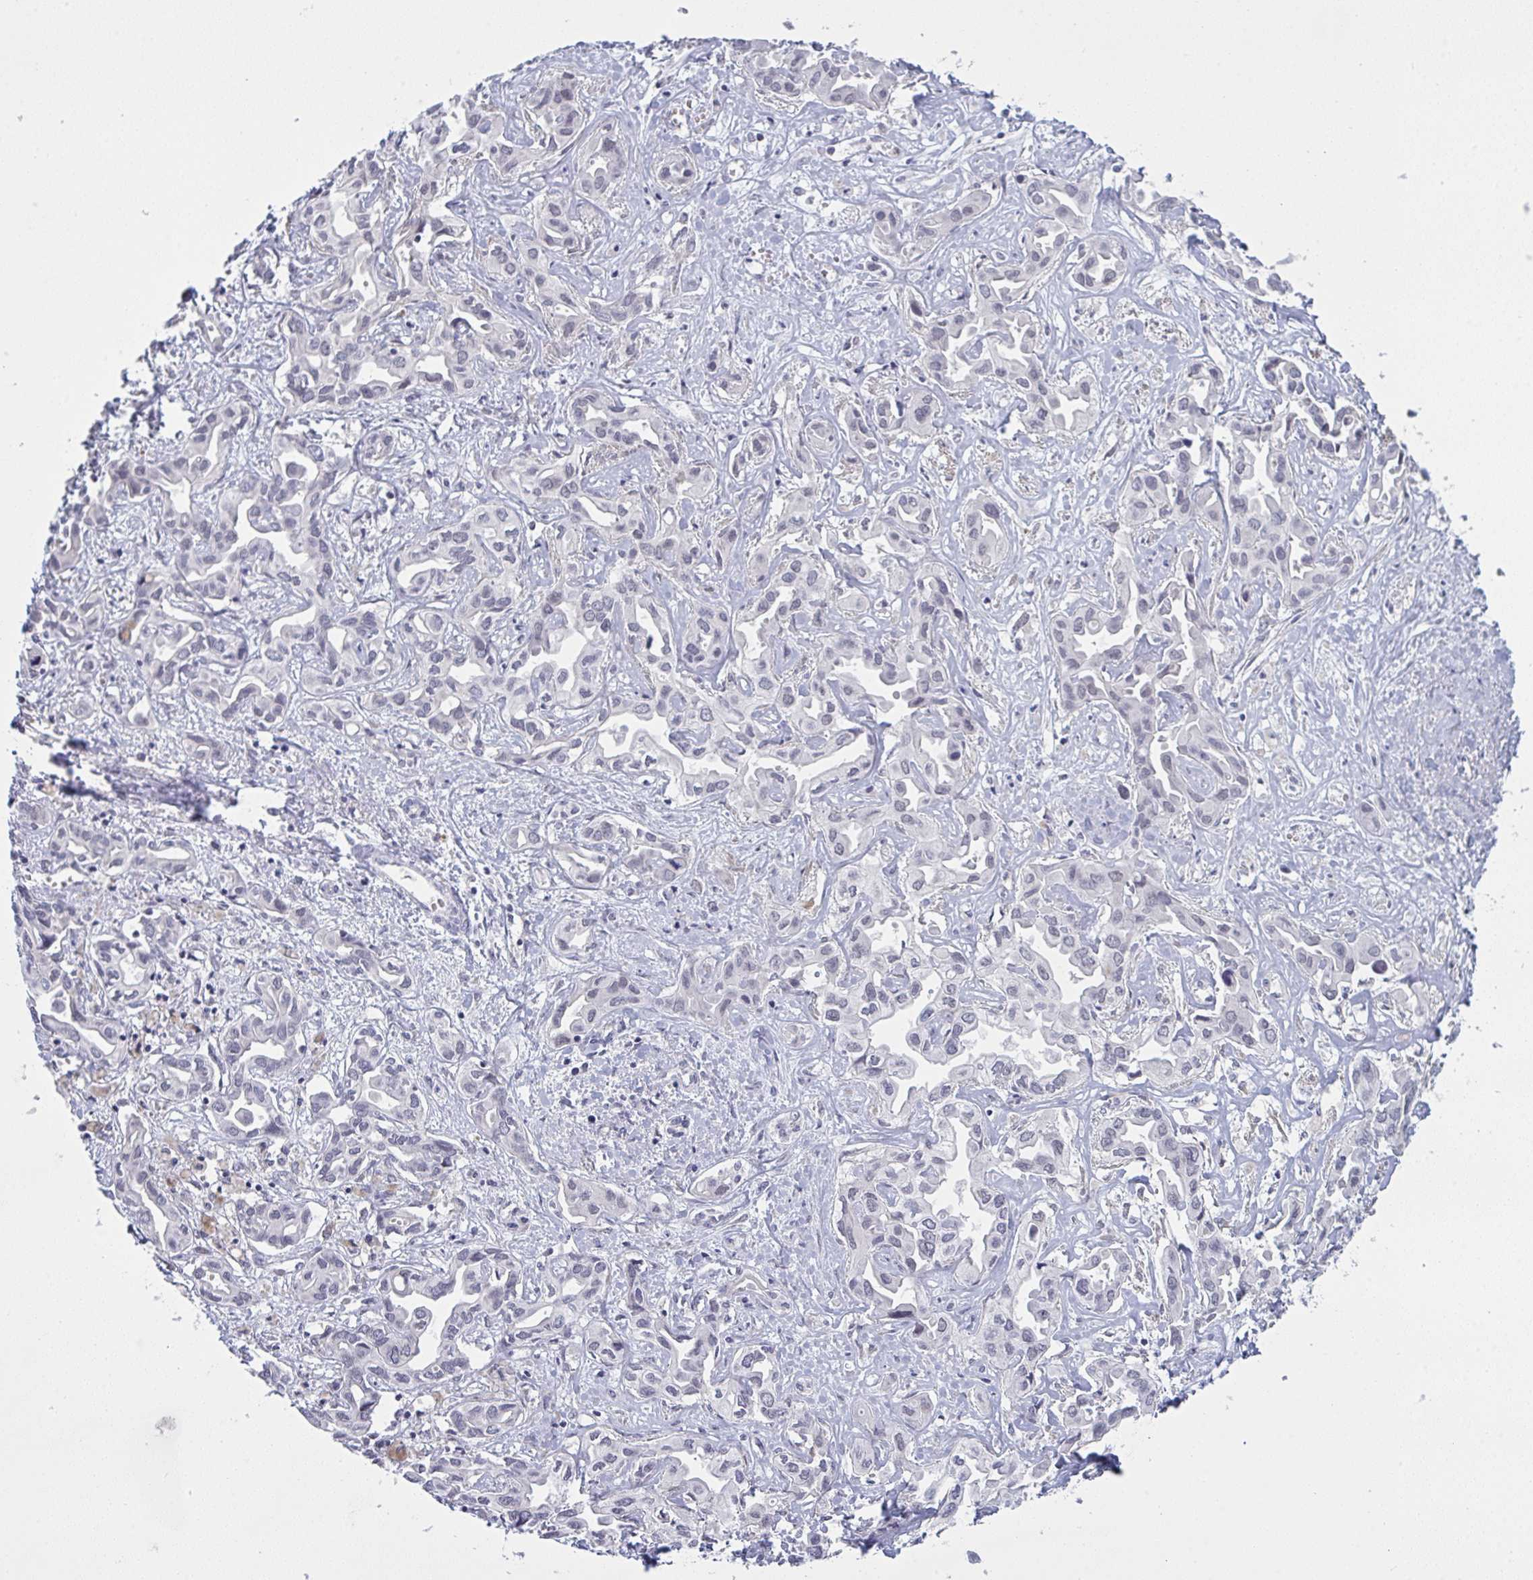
{"staining": {"intensity": "negative", "quantity": "none", "location": "none"}, "tissue": "liver cancer", "cell_type": "Tumor cells", "image_type": "cancer", "snomed": [{"axis": "morphology", "description": "Cholangiocarcinoma"}, {"axis": "topography", "description": "Liver"}], "caption": "This is an IHC micrograph of human cholangiocarcinoma (liver). There is no positivity in tumor cells.", "gene": "ZNF784", "patient": {"sex": "female", "age": 64}}